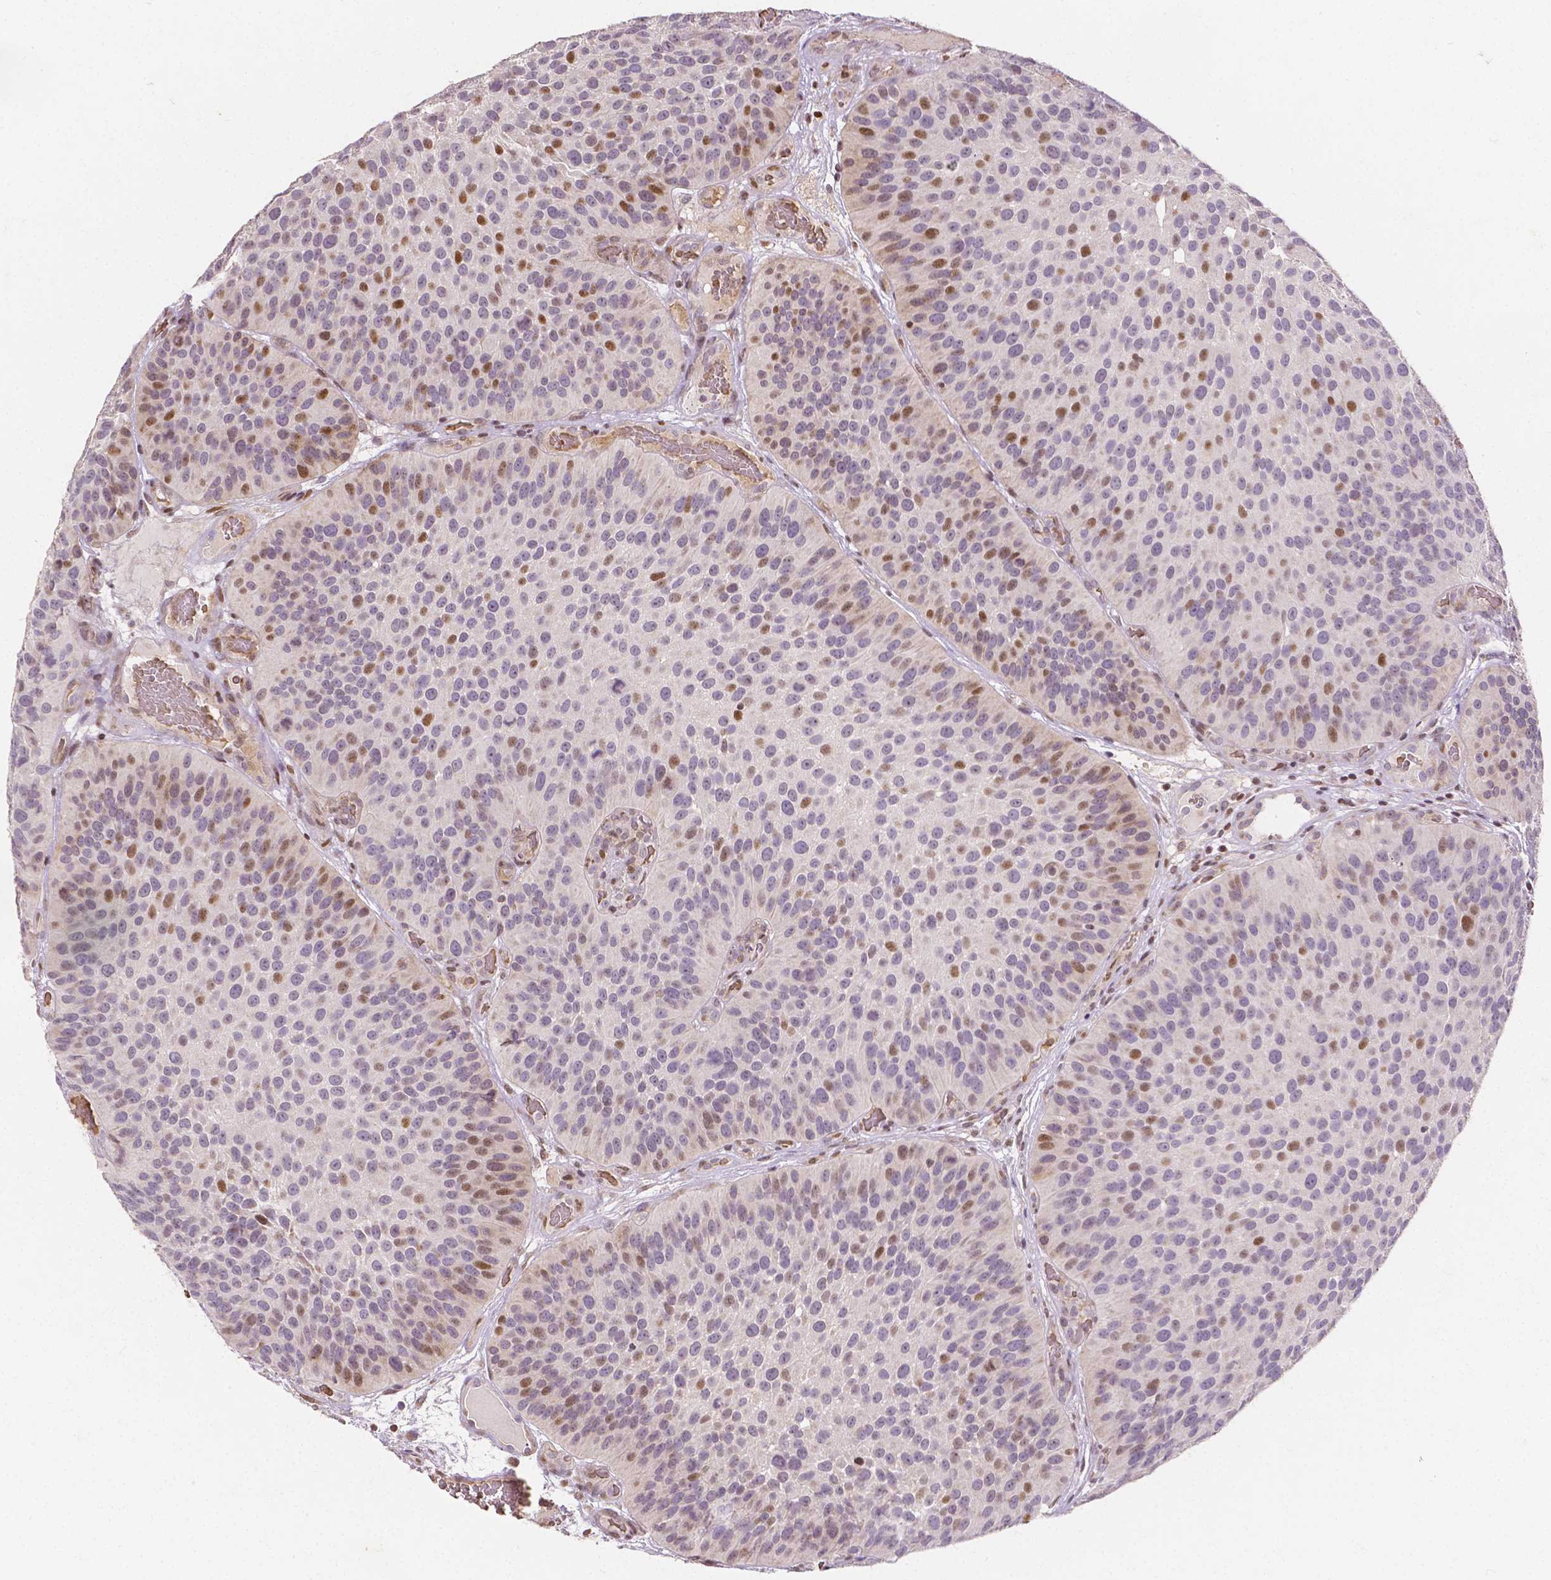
{"staining": {"intensity": "moderate", "quantity": "<25%", "location": "nuclear"}, "tissue": "urothelial cancer", "cell_type": "Tumor cells", "image_type": "cancer", "snomed": [{"axis": "morphology", "description": "Urothelial carcinoma, Low grade"}, {"axis": "topography", "description": "Urinary bladder"}], "caption": "Protein analysis of urothelial cancer tissue shows moderate nuclear positivity in about <25% of tumor cells. Immunohistochemistry (ihc) stains the protein in brown and the nuclei are stained blue.", "gene": "PTPN18", "patient": {"sex": "male", "age": 76}}